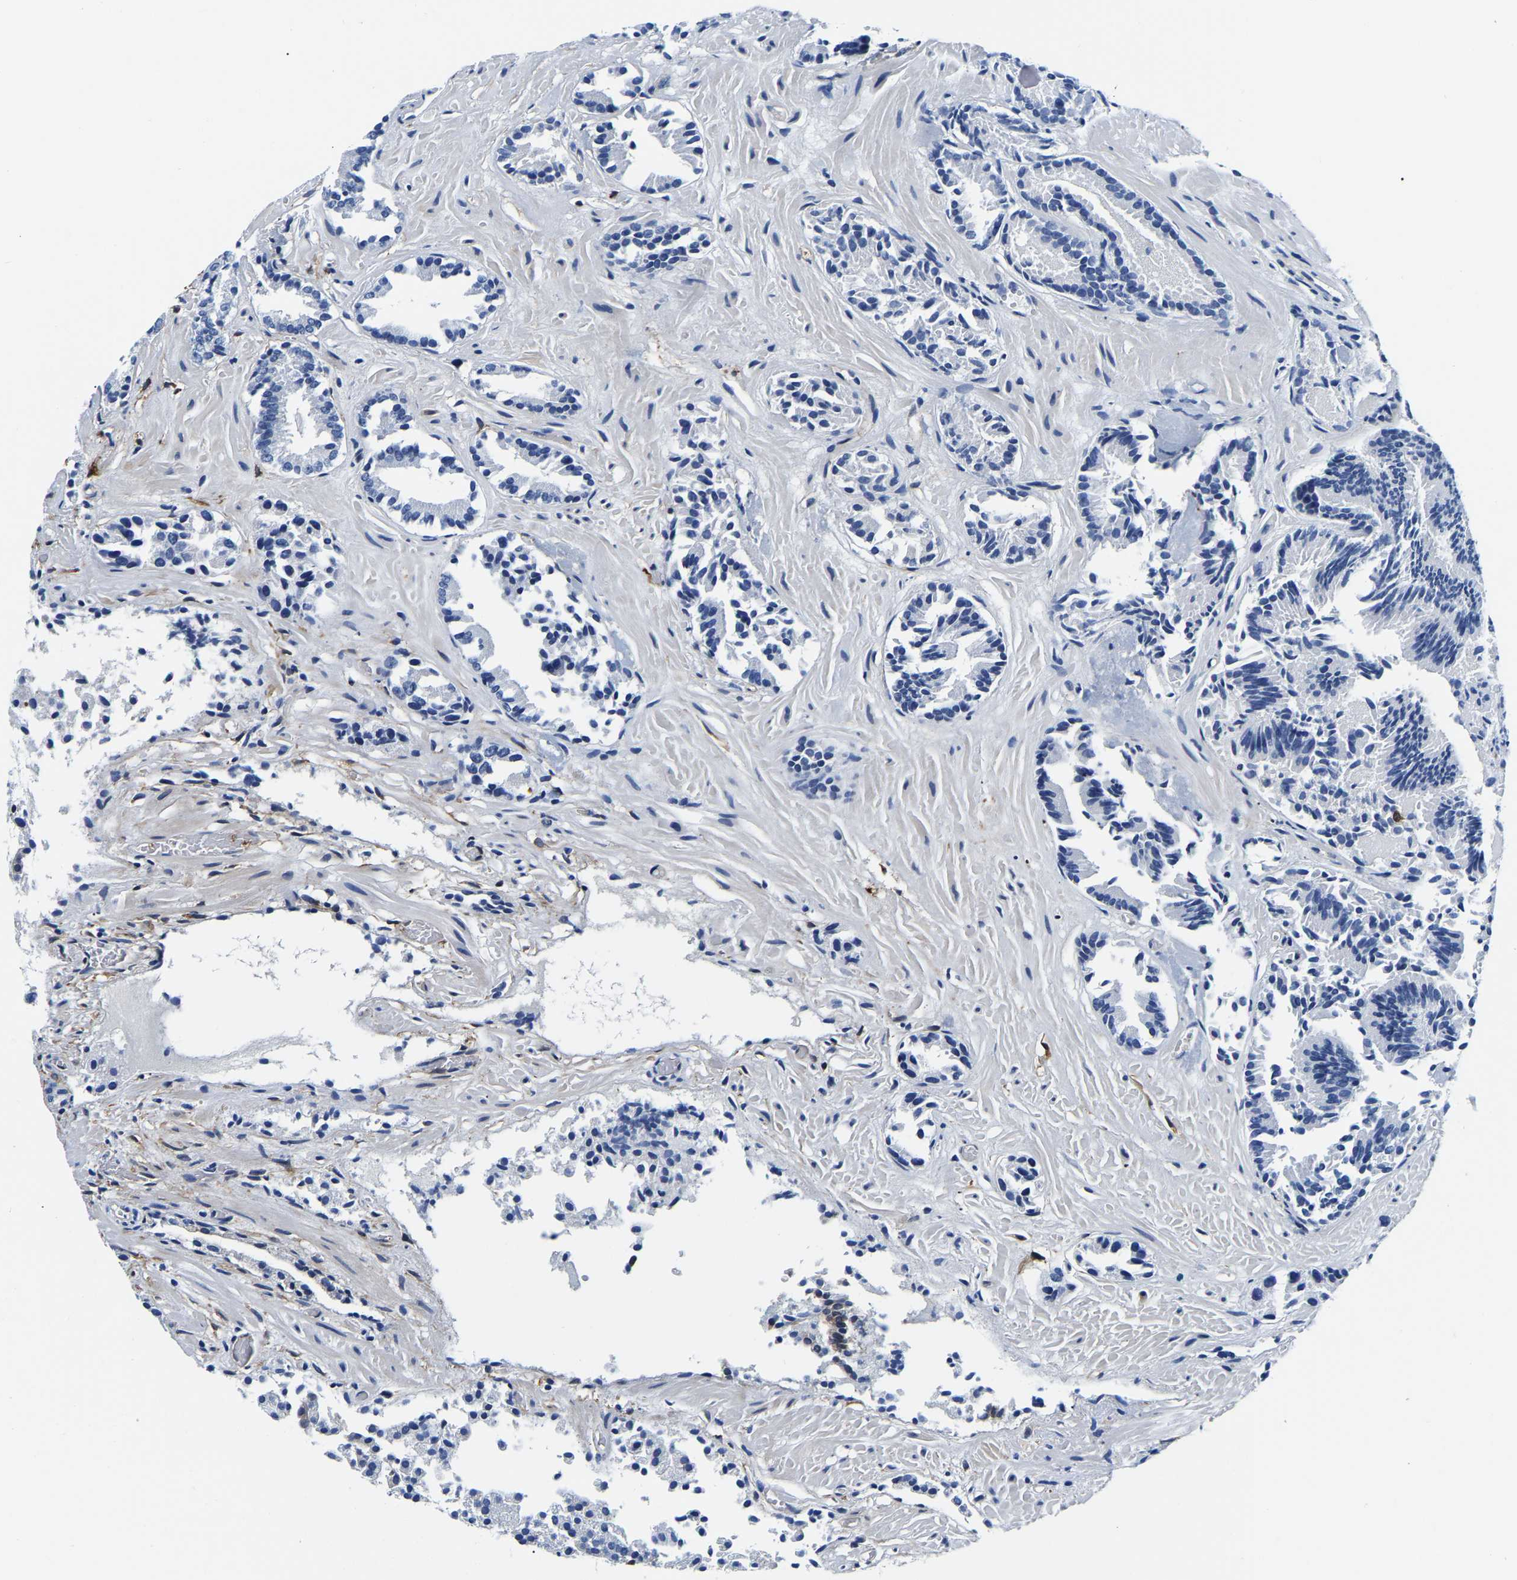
{"staining": {"intensity": "negative", "quantity": "none", "location": "none"}, "tissue": "prostate cancer", "cell_type": "Tumor cells", "image_type": "cancer", "snomed": [{"axis": "morphology", "description": "Adenocarcinoma, Low grade"}, {"axis": "topography", "description": "Prostate"}], "caption": "This is a image of IHC staining of adenocarcinoma (low-grade) (prostate), which shows no expression in tumor cells.", "gene": "S100A13", "patient": {"sex": "male", "age": 51}}